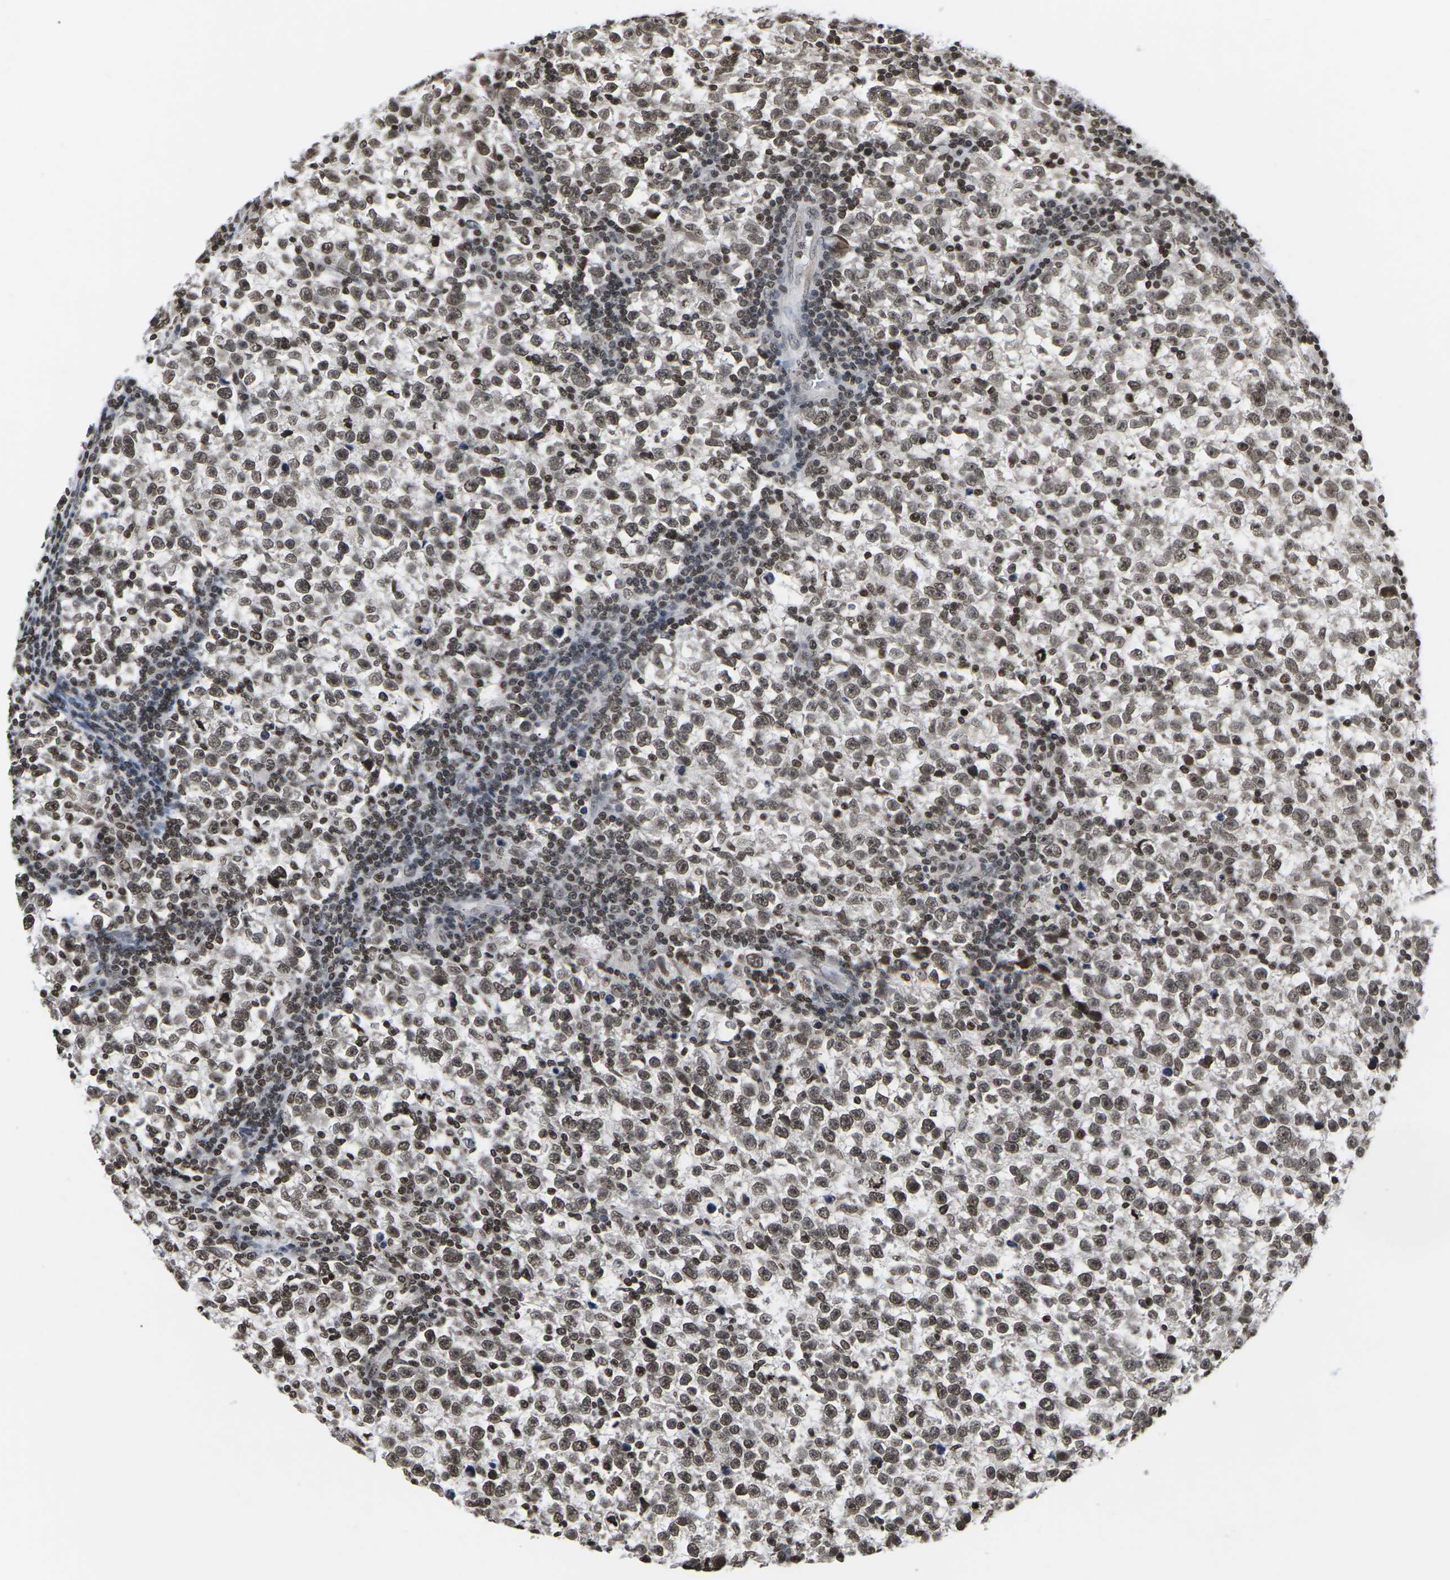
{"staining": {"intensity": "moderate", "quantity": ">75%", "location": "nuclear"}, "tissue": "testis cancer", "cell_type": "Tumor cells", "image_type": "cancer", "snomed": [{"axis": "morphology", "description": "Normal tissue, NOS"}, {"axis": "morphology", "description": "Seminoma, NOS"}, {"axis": "topography", "description": "Testis"}], "caption": "Protein staining demonstrates moderate nuclear expression in about >75% of tumor cells in testis seminoma. The staining was performed using DAB, with brown indicating positive protein expression. Nuclei are stained blue with hematoxylin.", "gene": "ETV5", "patient": {"sex": "male", "age": 43}}